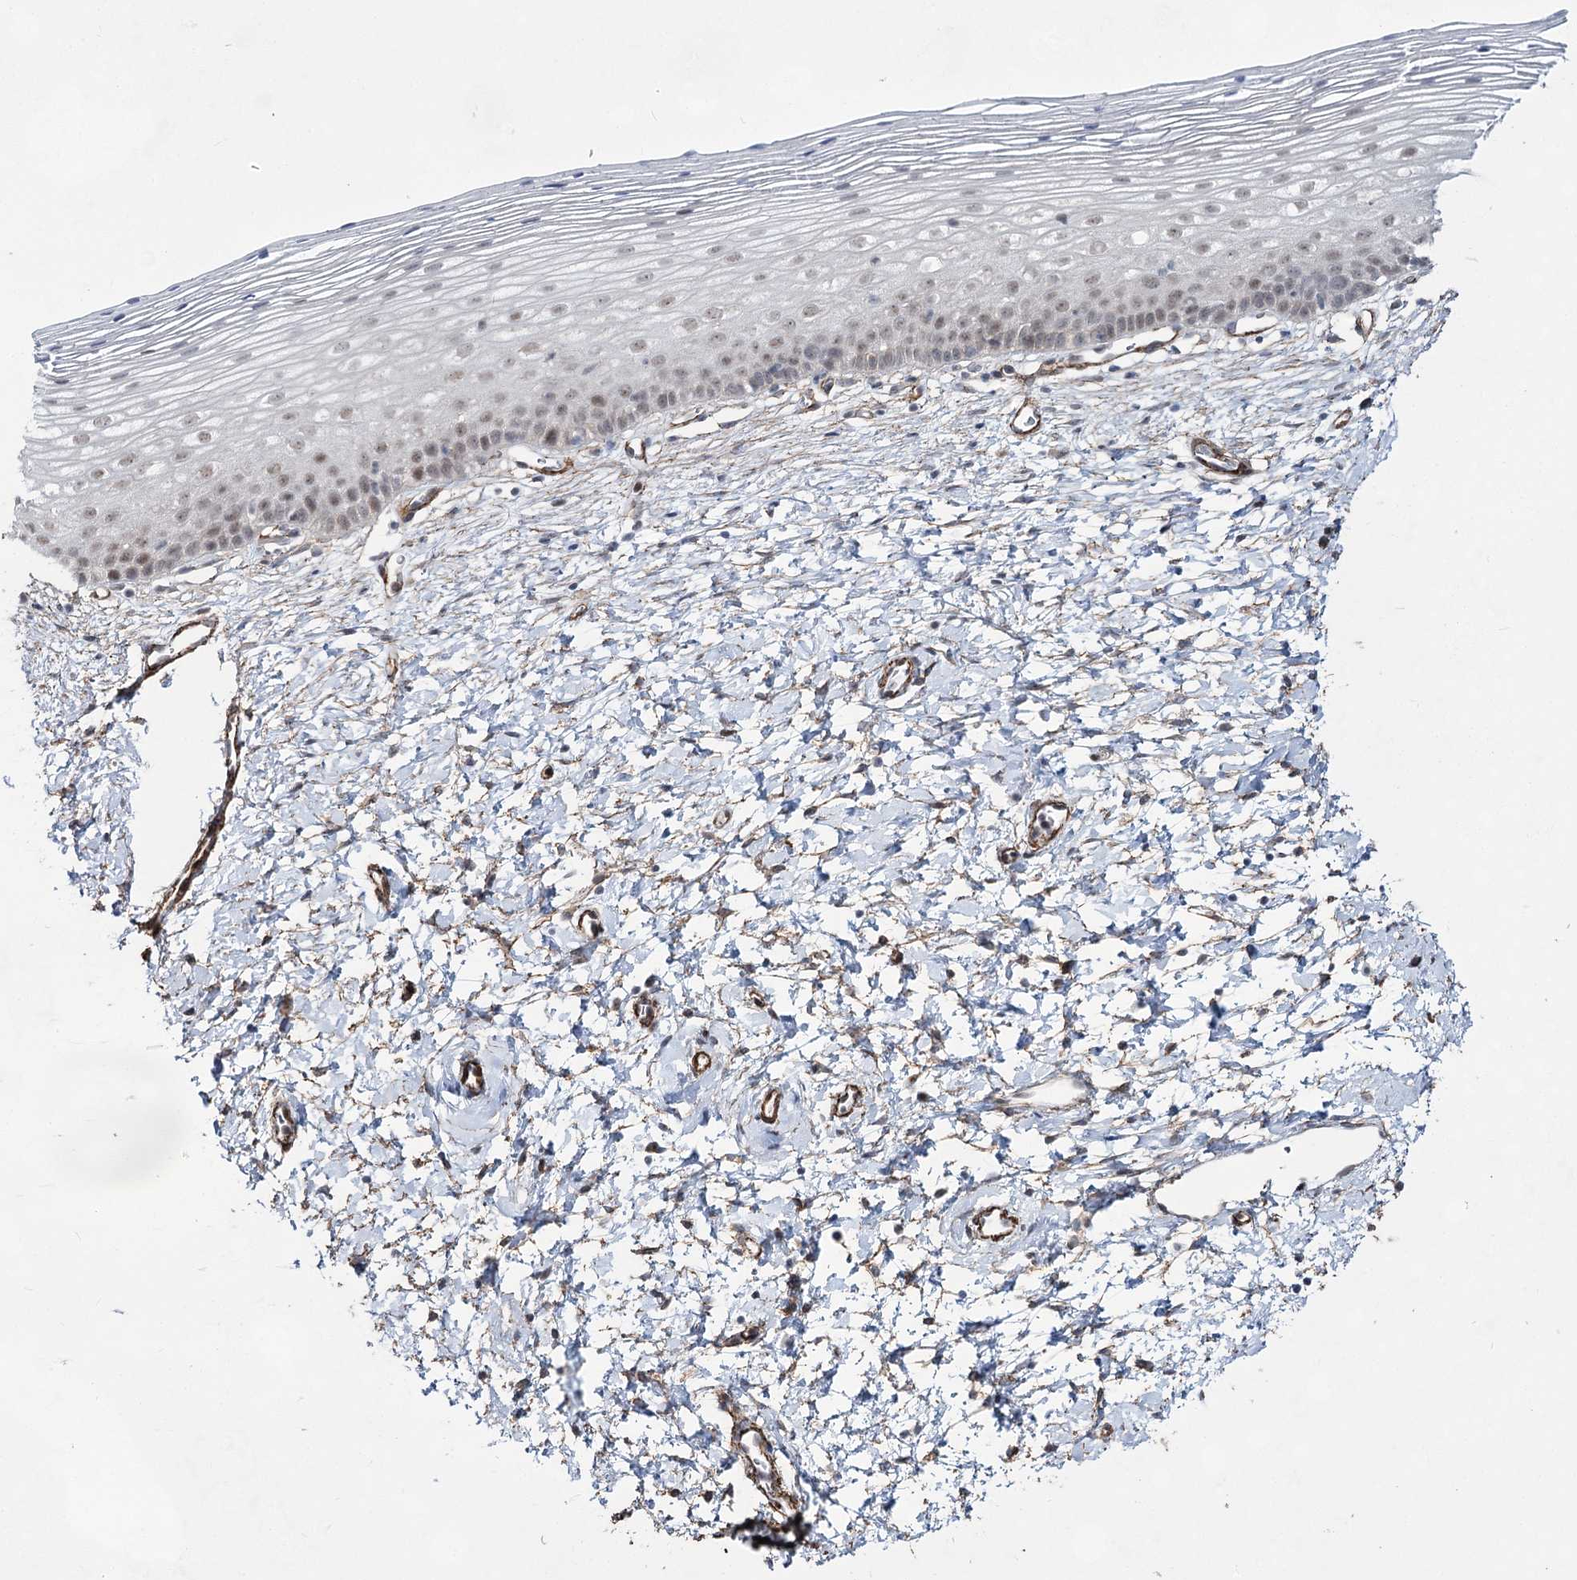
{"staining": {"intensity": "weak", "quantity": "<25%", "location": "nuclear"}, "tissue": "cervix", "cell_type": "Glandular cells", "image_type": "normal", "snomed": [{"axis": "morphology", "description": "Normal tissue, NOS"}, {"axis": "topography", "description": "Cervix"}], "caption": "Immunohistochemistry micrograph of benign human cervix stained for a protein (brown), which reveals no positivity in glandular cells.", "gene": "CWF19L1", "patient": {"sex": "female", "age": 72}}